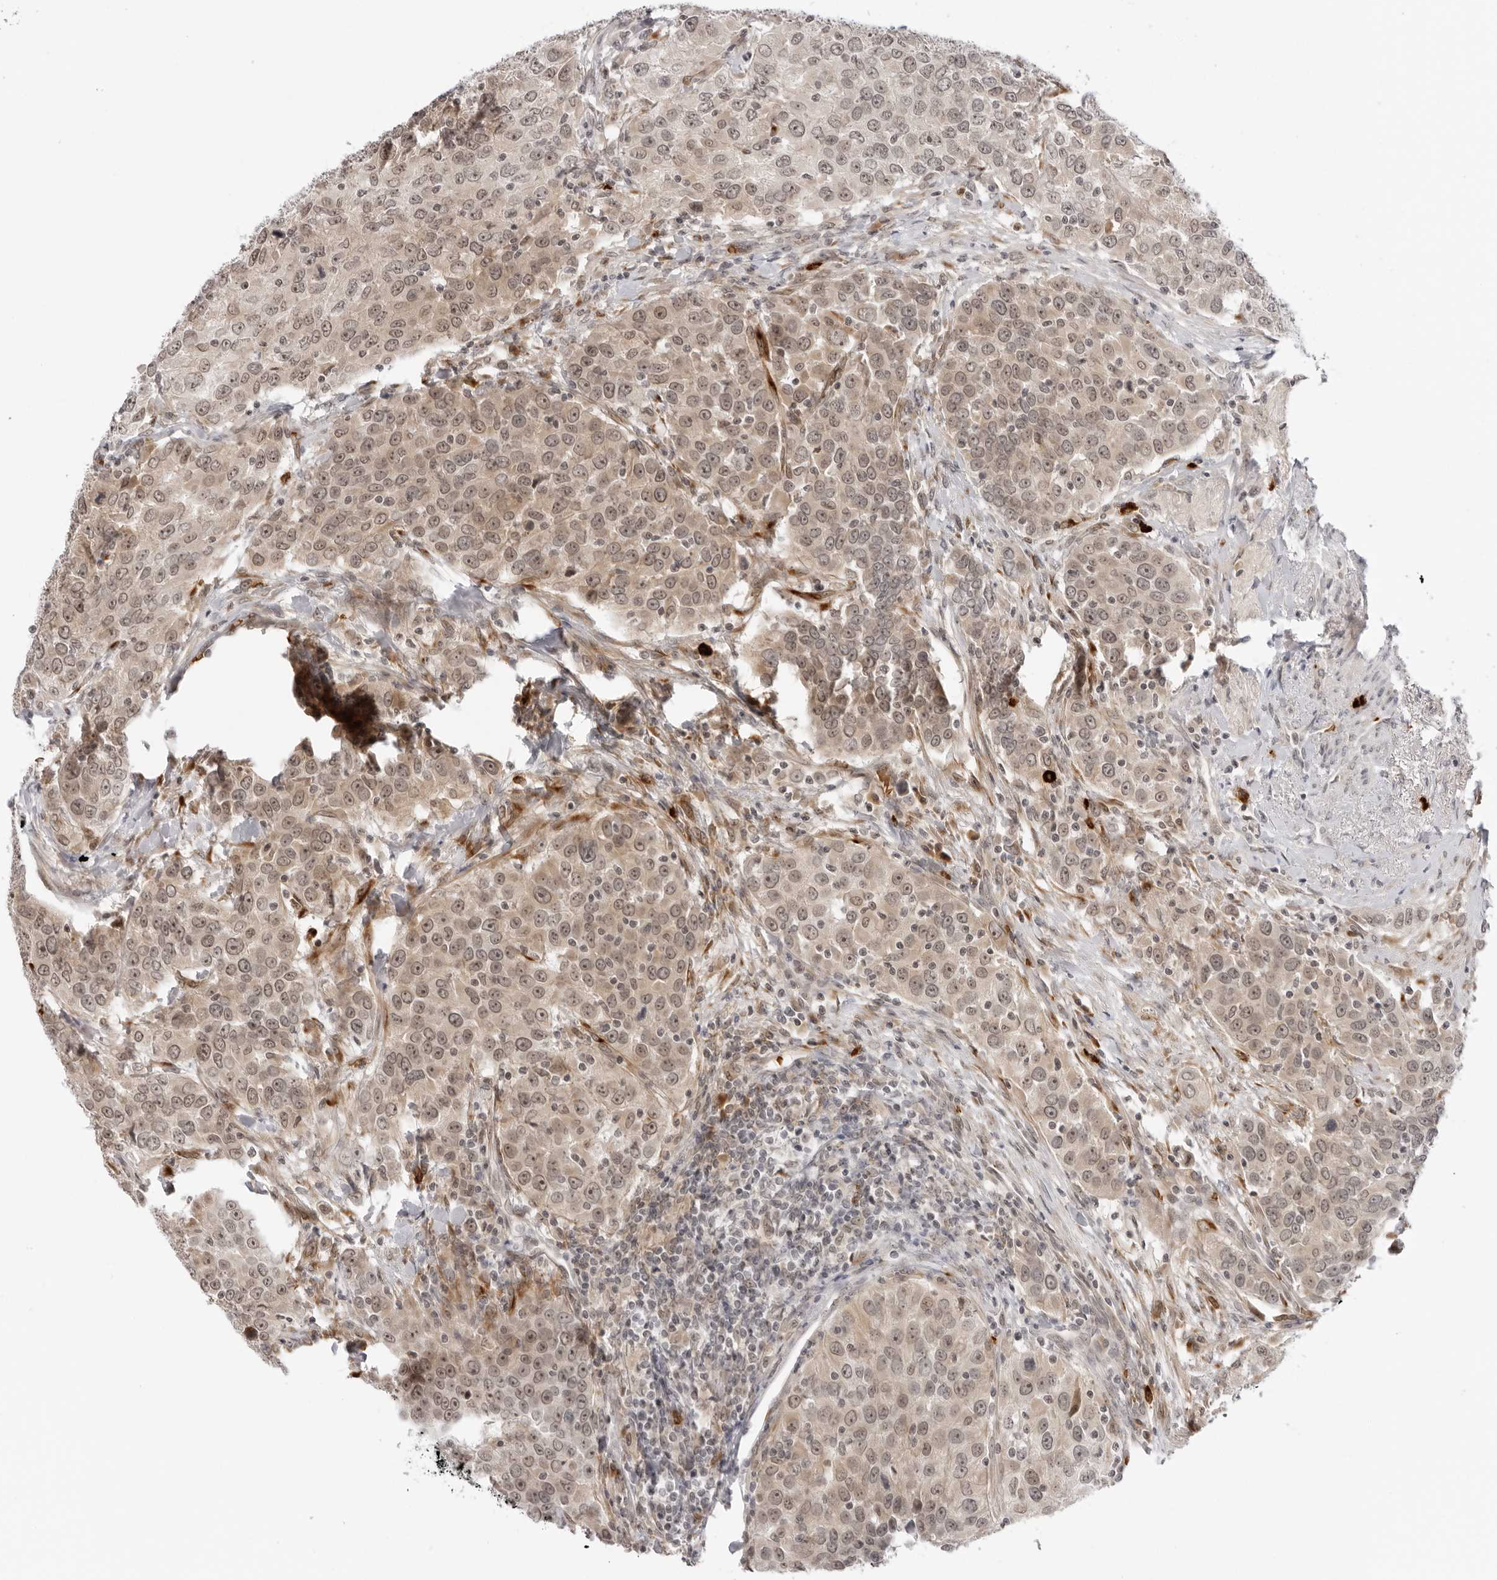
{"staining": {"intensity": "weak", "quantity": ">75%", "location": "cytoplasmic/membranous,nuclear"}, "tissue": "urothelial cancer", "cell_type": "Tumor cells", "image_type": "cancer", "snomed": [{"axis": "morphology", "description": "Urothelial carcinoma, High grade"}, {"axis": "topography", "description": "Urinary bladder"}], "caption": "DAB immunohistochemical staining of human high-grade urothelial carcinoma reveals weak cytoplasmic/membranous and nuclear protein expression in approximately >75% of tumor cells.", "gene": "SUGCT", "patient": {"sex": "female", "age": 80}}